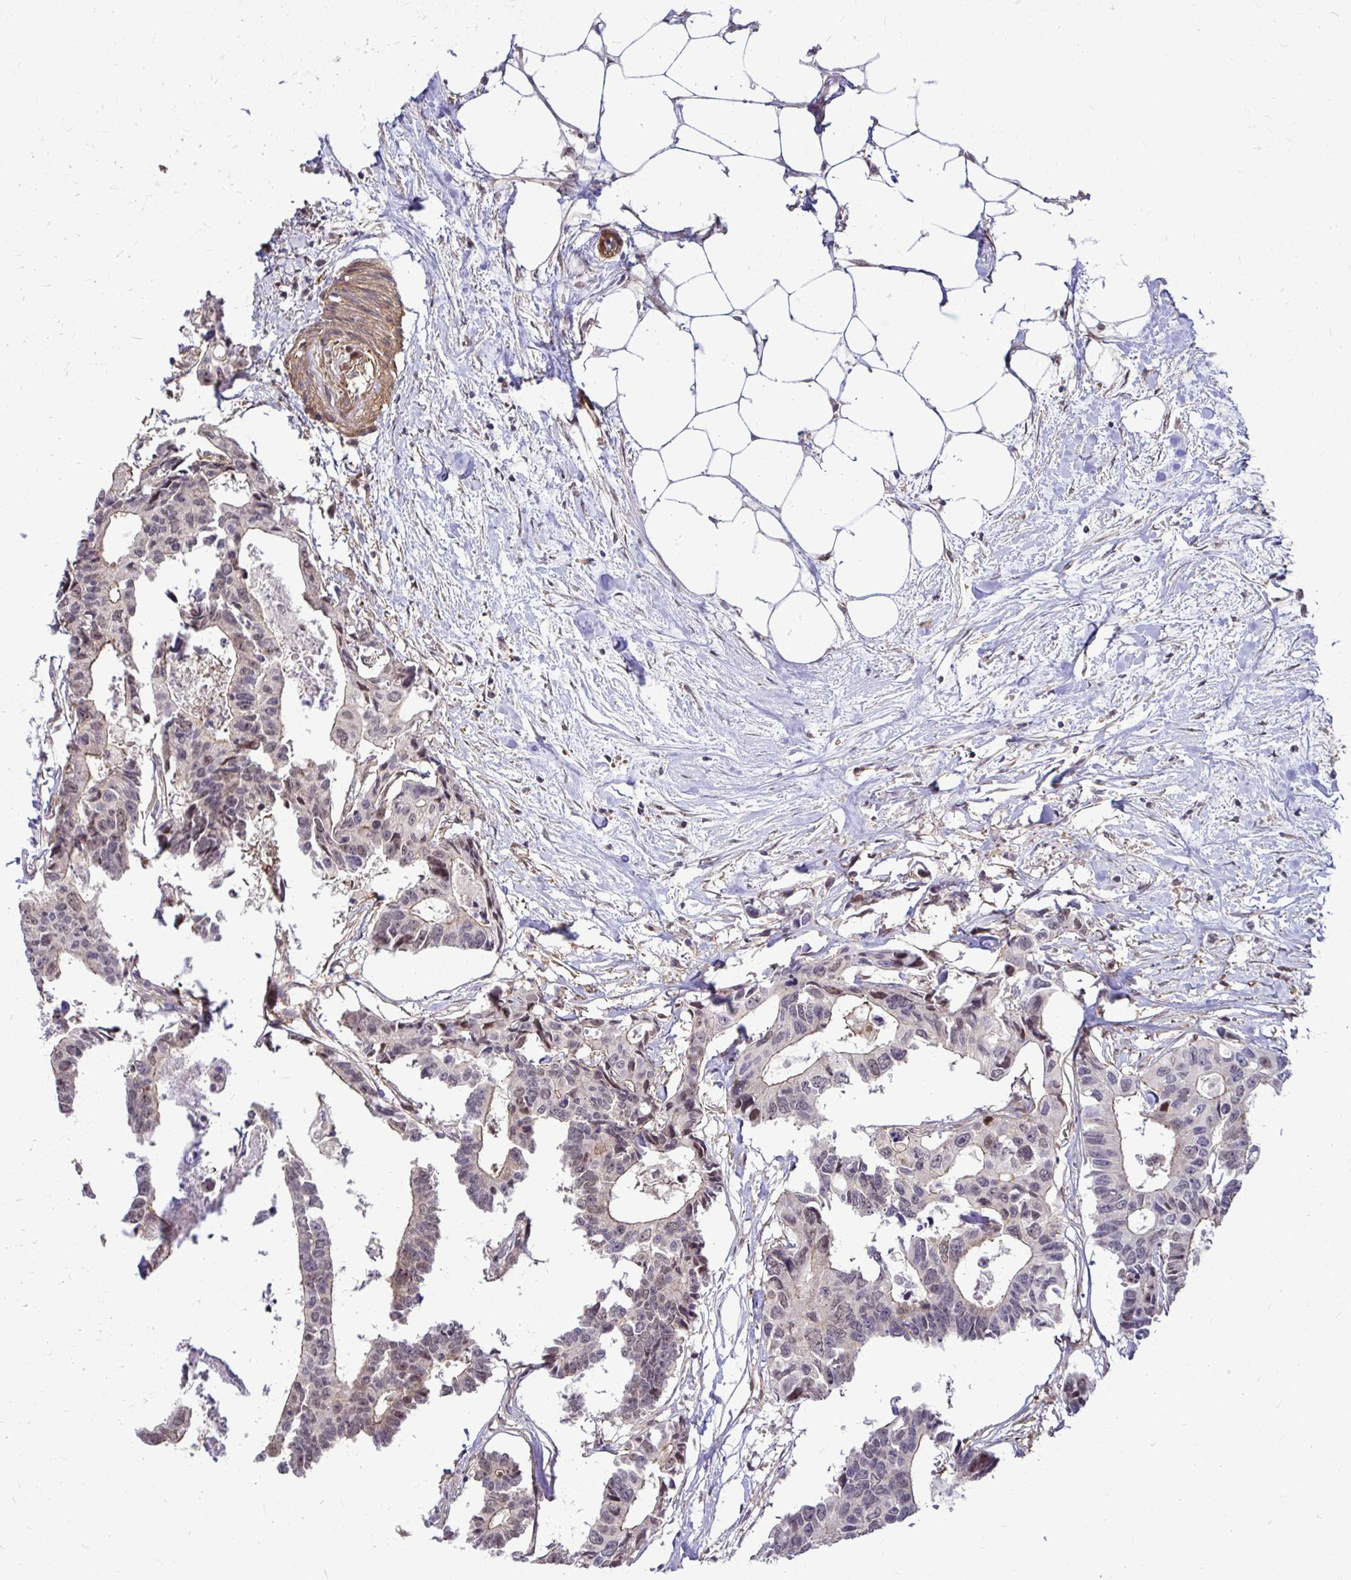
{"staining": {"intensity": "weak", "quantity": "<25%", "location": "cytoplasmic/membranous"}, "tissue": "colorectal cancer", "cell_type": "Tumor cells", "image_type": "cancer", "snomed": [{"axis": "morphology", "description": "Adenocarcinoma, NOS"}, {"axis": "topography", "description": "Rectum"}], "caption": "IHC photomicrograph of adenocarcinoma (colorectal) stained for a protein (brown), which reveals no expression in tumor cells.", "gene": "TRIP6", "patient": {"sex": "male", "age": 57}}